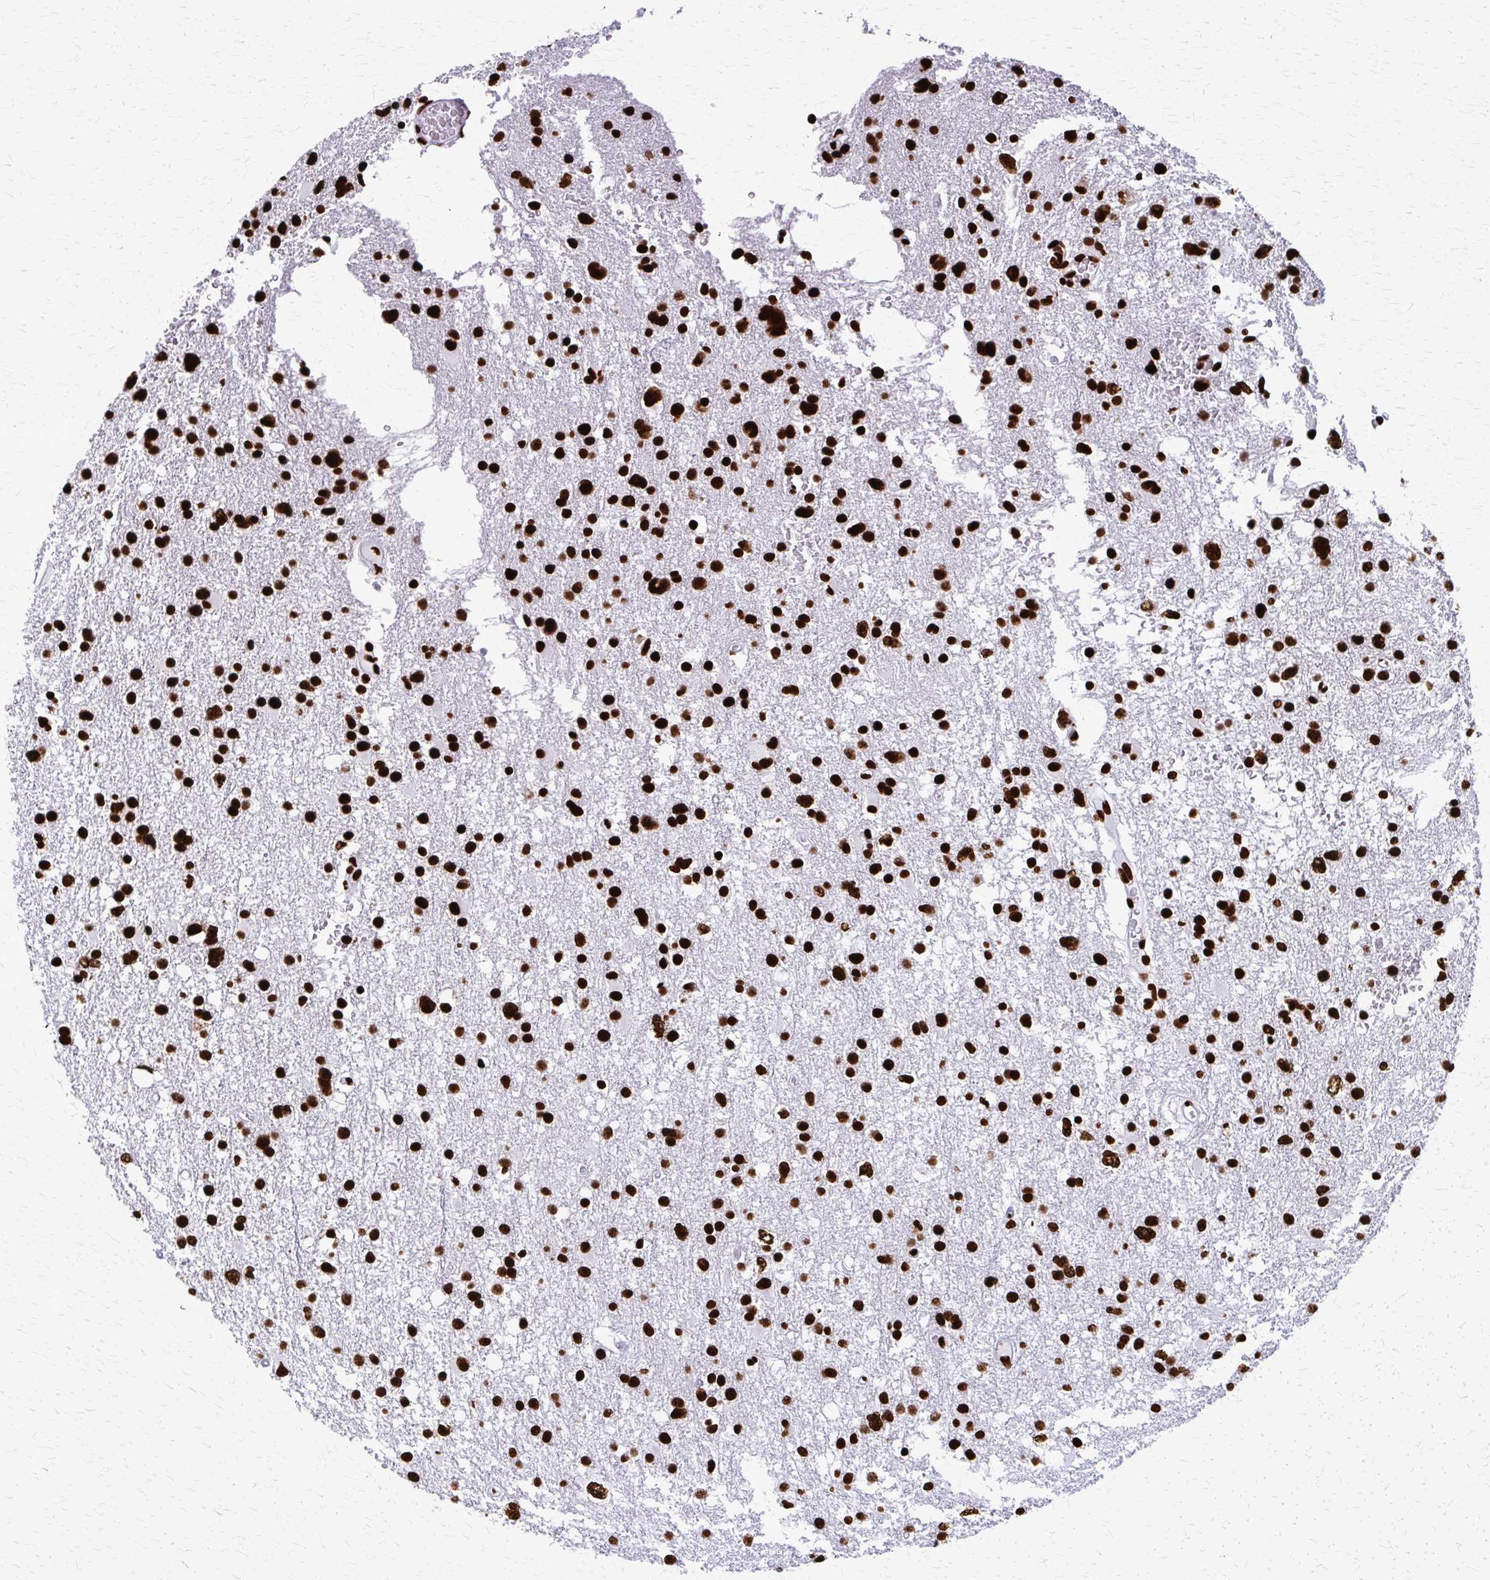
{"staining": {"intensity": "strong", "quantity": ">75%", "location": "nuclear"}, "tissue": "glioma", "cell_type": "Tumor cells", "image_type": "cancer", "snomed": [{"axis": "morphology", "description": "Glioma, malignant, High grade"}, {"axis": "topography", "description": "Brain"}], "caption": "An image showing strong nuclear expression in about >75% of tumor cells in malignant glioma (high-grade), as visualized by brown immunohistochemical staining.", "gene": "SFPQ", "patient": {"sex": "male", "age": 61}}